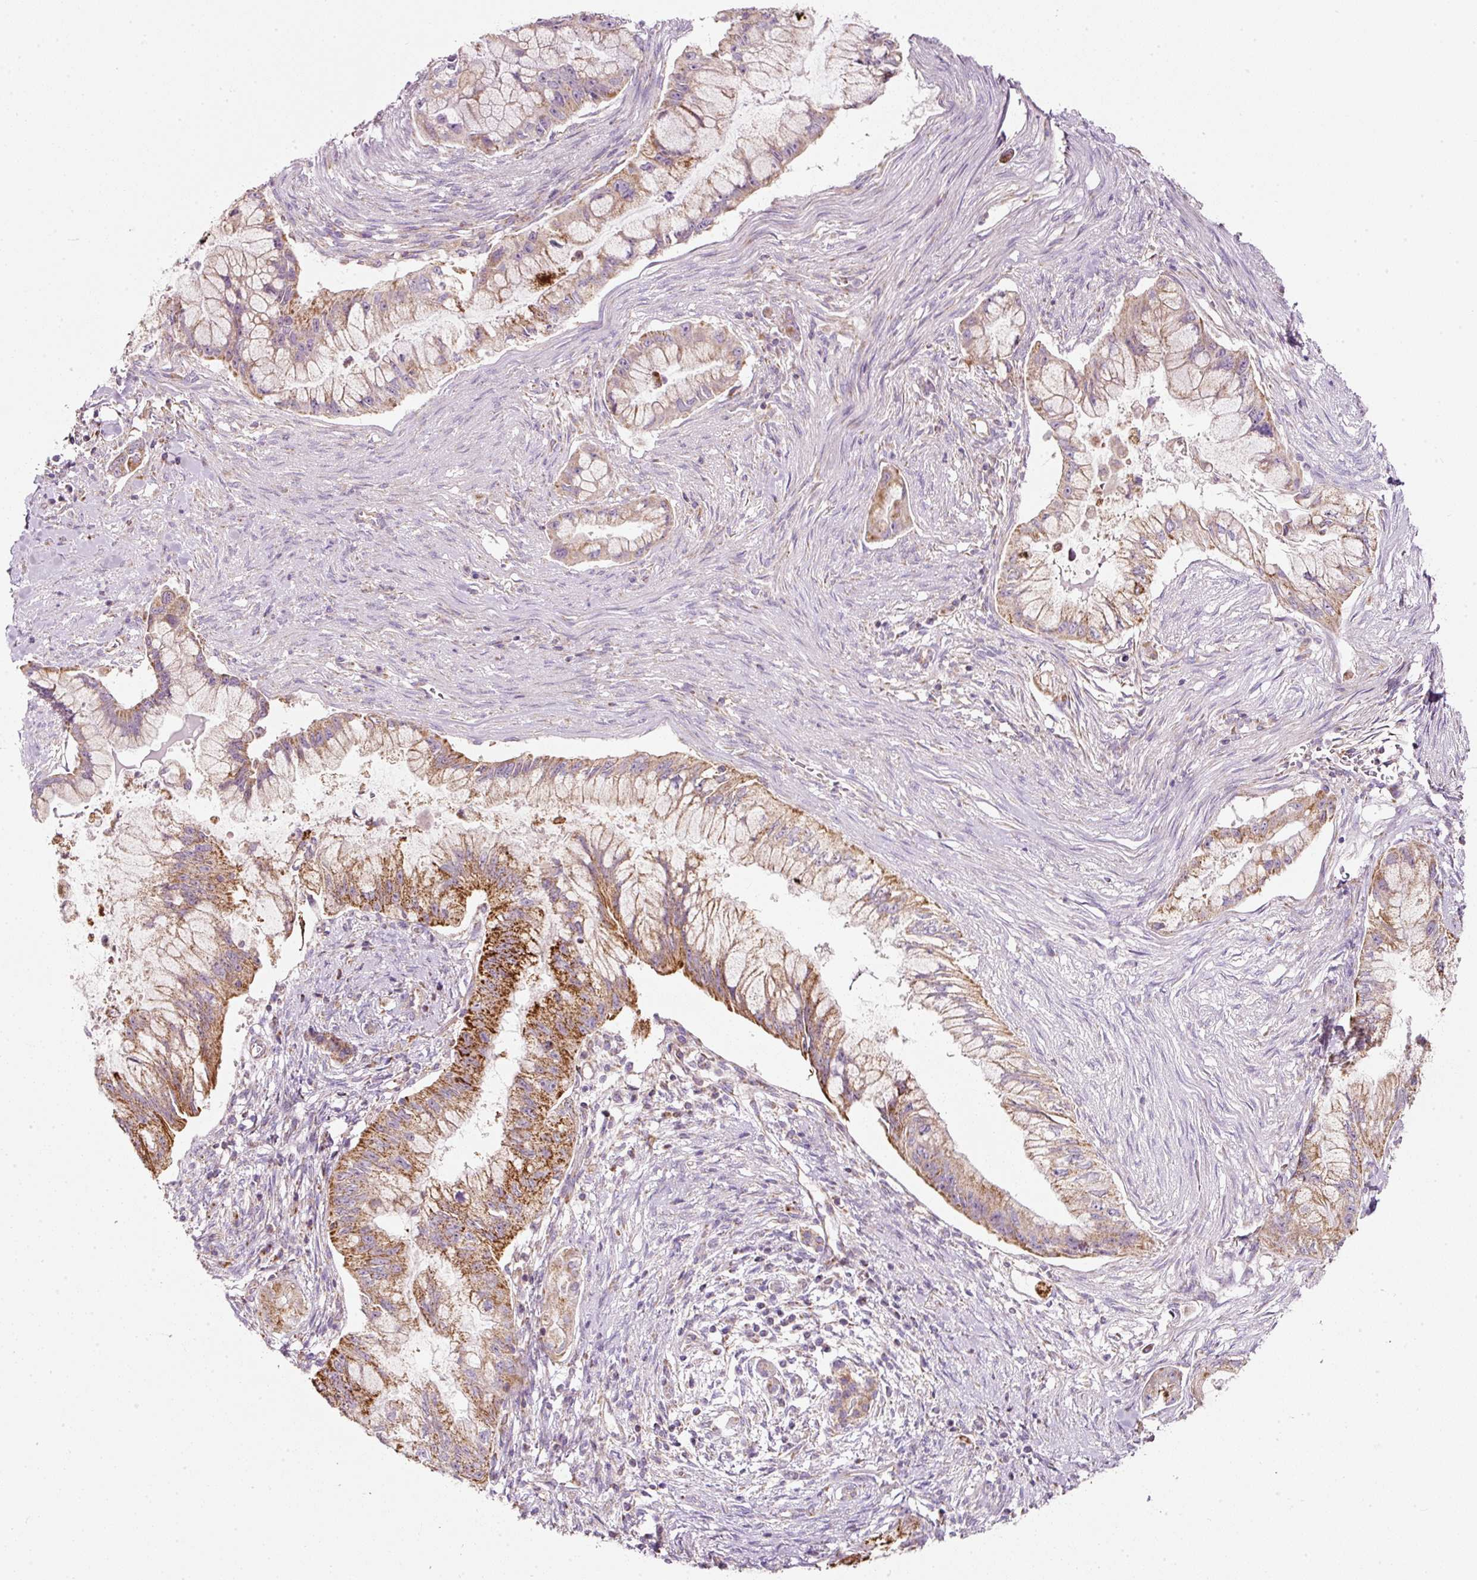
{"staining": {"intensity": "moderate", "quantity": ">75%", "location": "cytoplasmic/membranous"}, "tissue": "pancreatic cancer", "cell_type": "Tumor cells", "image_type": "cancer", "snomed": [{"axis": "morphology", "description": "Adenocarcinoma, NOS"}, {"axis": "topography", "description": "Pancreas"}], "caption": "The image reveals staining of adenocarcinoma (pancreatic), revealing moderate cytoplasmic/membranous protein expression (brown color) within tumor cells.", "gene": "NDUFA1", "patient": {"sex": "male", "age": 48}}